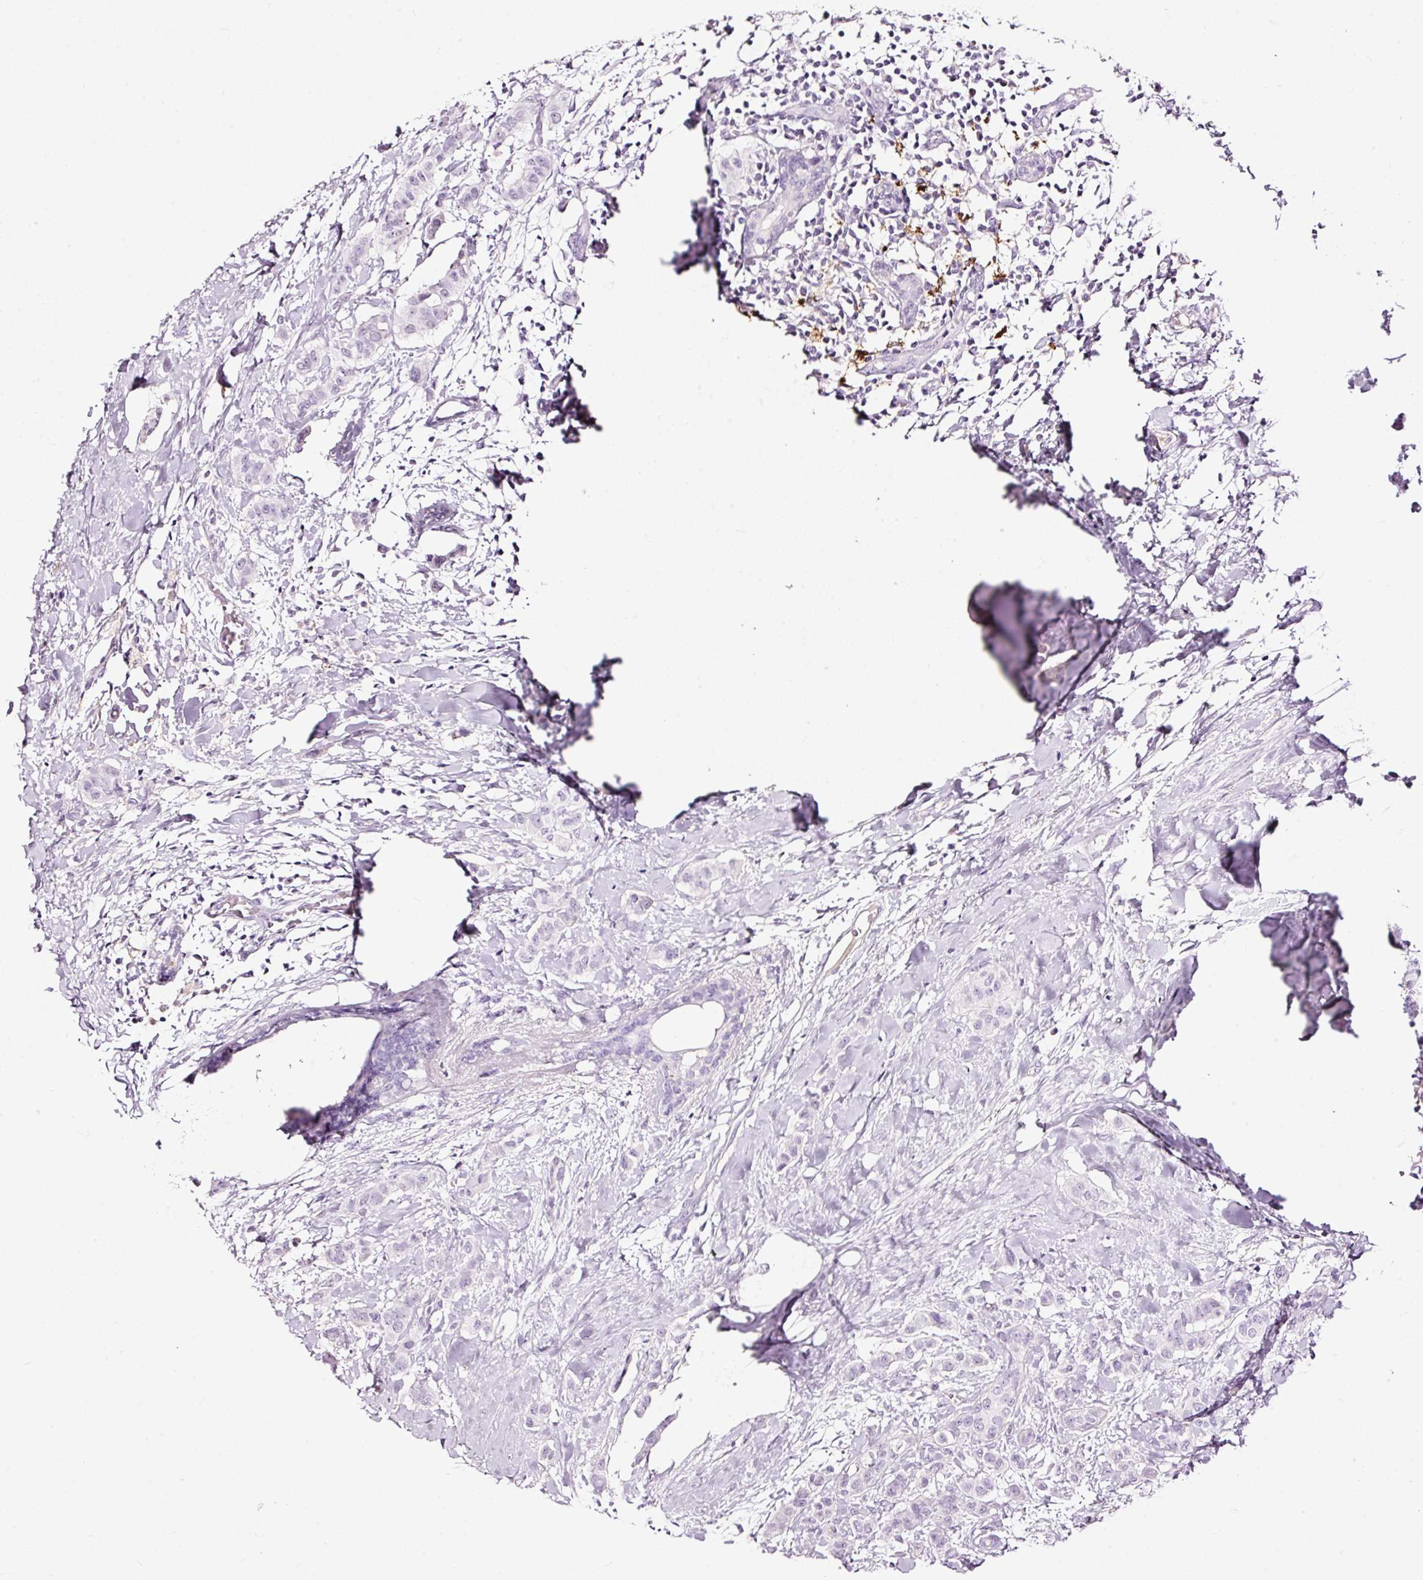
{"staining": {"intensity": "negative", "quantity": "none", "location": "none"}, "tissue": "breast cancer", "cell_type": "Tumor cells", "image_type": "cancer", "snomed": [{"axis": "morphology", "description": "Duct carcinoma"}, {"axis": "topography", "description": "Breast"}], "caption": "Tumor cells show no significant protein staining in breast intraductal carcinoma.", "gene": "LAMP3", "patient": {"sex": "female", "age": 40}}